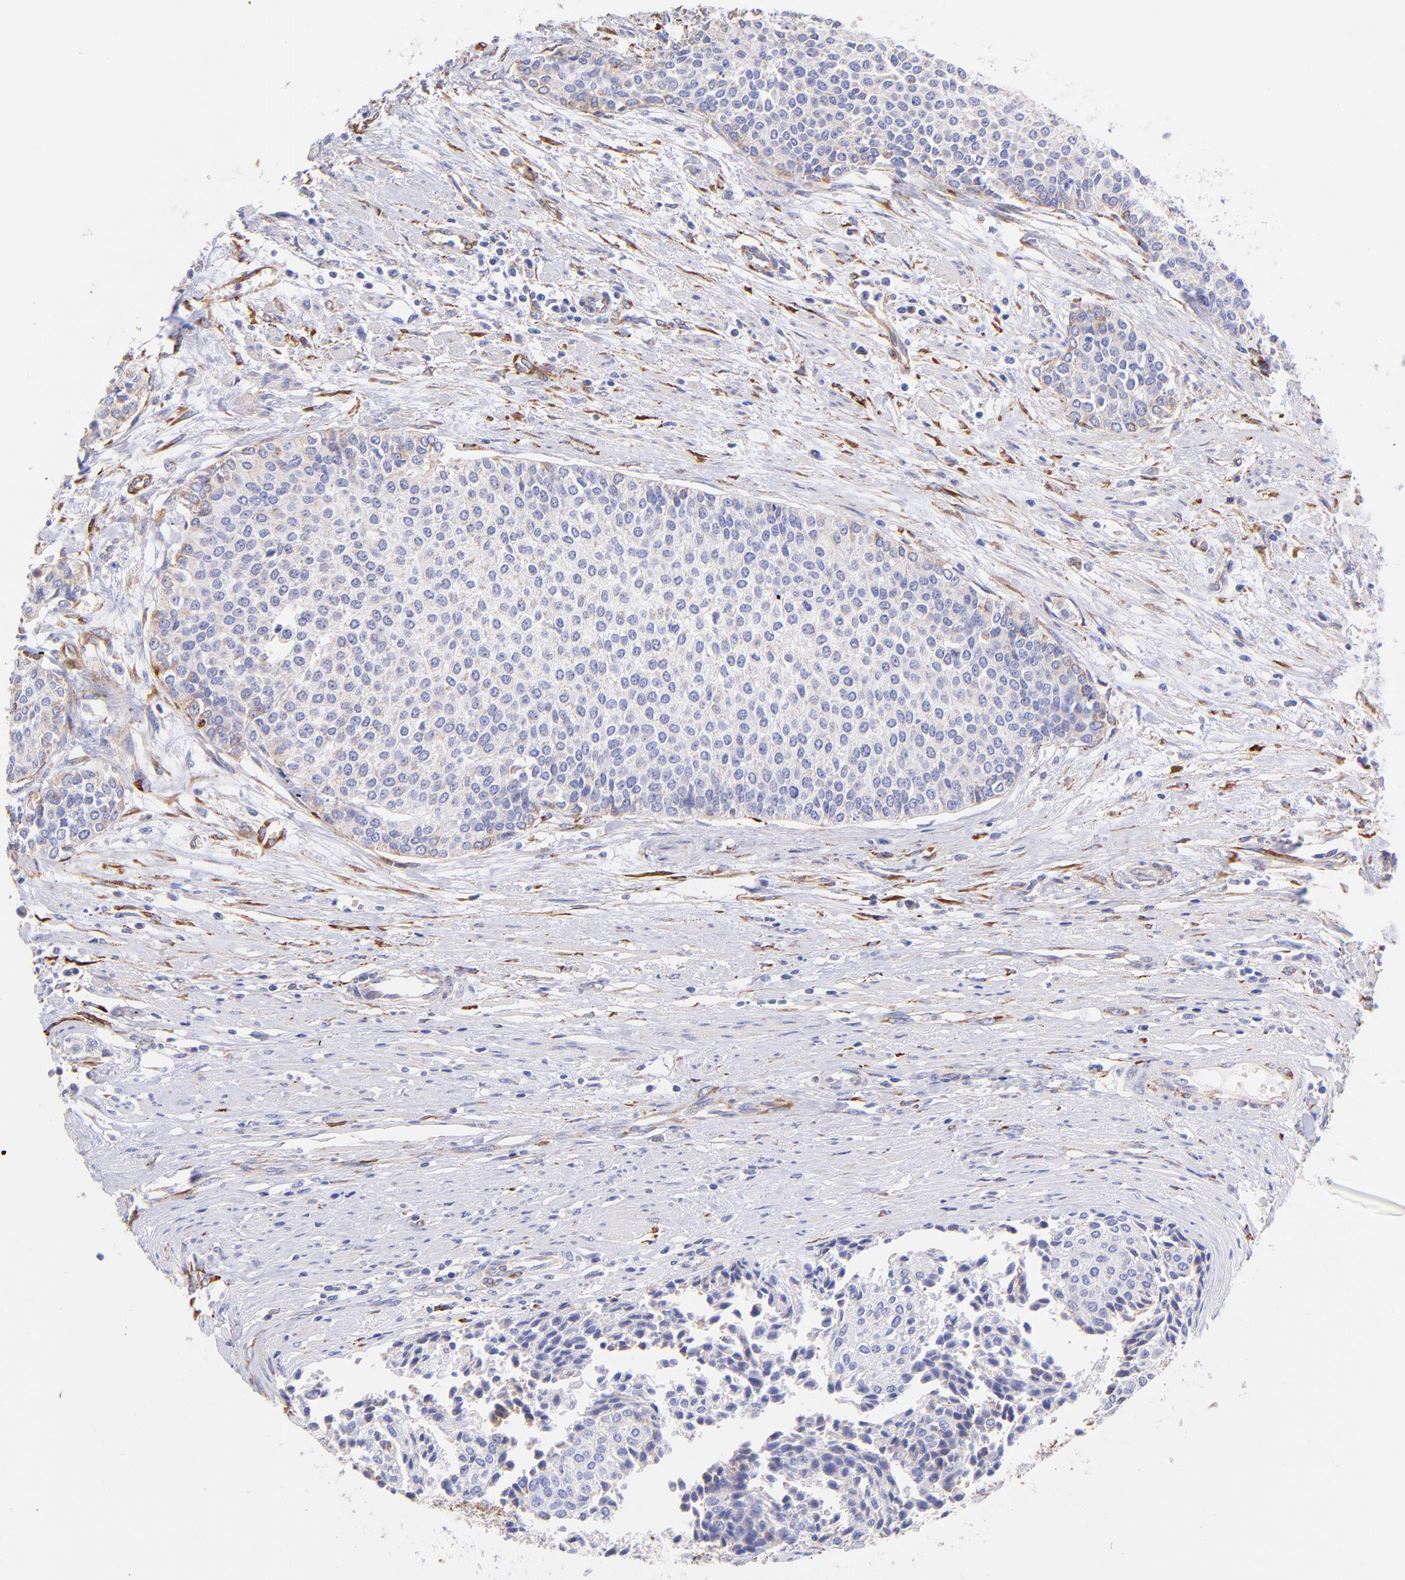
{"staining": {"intensity": "weak", "quantity": "<25%", "location": "cytoplasmic/membranous"}, "tissue": "urothelial cancer", "cell_type": "Tumor cells", "image_type": "cancer", "snomed": [{"axis": "morphology", "description": "Urothelial carcinoma, Low grade"}, {"axis": "topography", "description": "Urinary bladder"}], "caption": "DAB immunohistochemical staining of urothelial cancer reveals no significant expression in tumor cells.", "gene": "SPARC", "patient": {"sex": "female", "age": 73}}